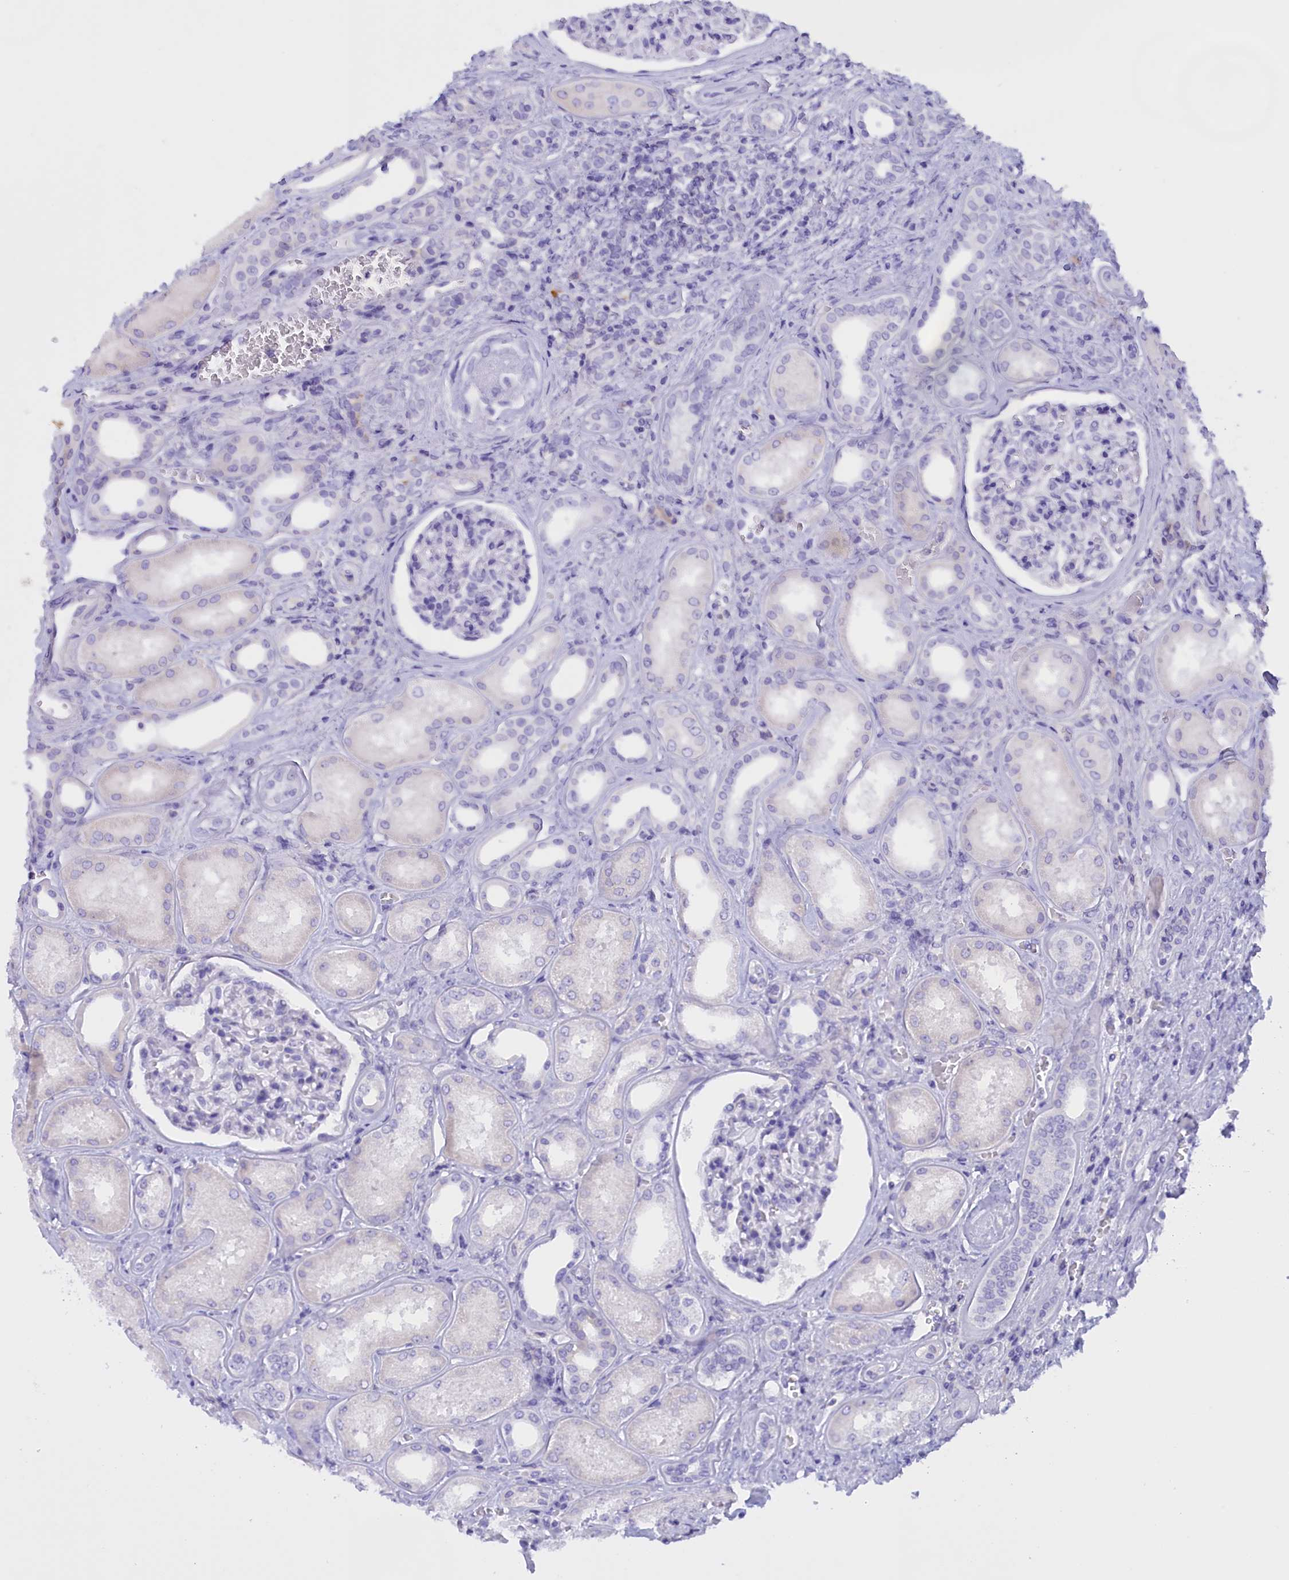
{"staining": {"intensity": "negative", "quantity": "none", "location": "none"}, "tissue": "kidney", "cell_type": "Cells in glomeruli", "image_type": "normal", "snomed": [{"axis": "morphology", "description": "Normal tissue, NOS"}, {"axis": "morphology", "description": "Adenocarcinoma, NOS"}, {"axis": "topography", "description": "Kidney"}], "caption": "This is an IHC micrograph of normal human kidney. There is no staining in cells in glomeruli.", "gene": "PROK2", "patient": {"sex": "female", "age": 68}}